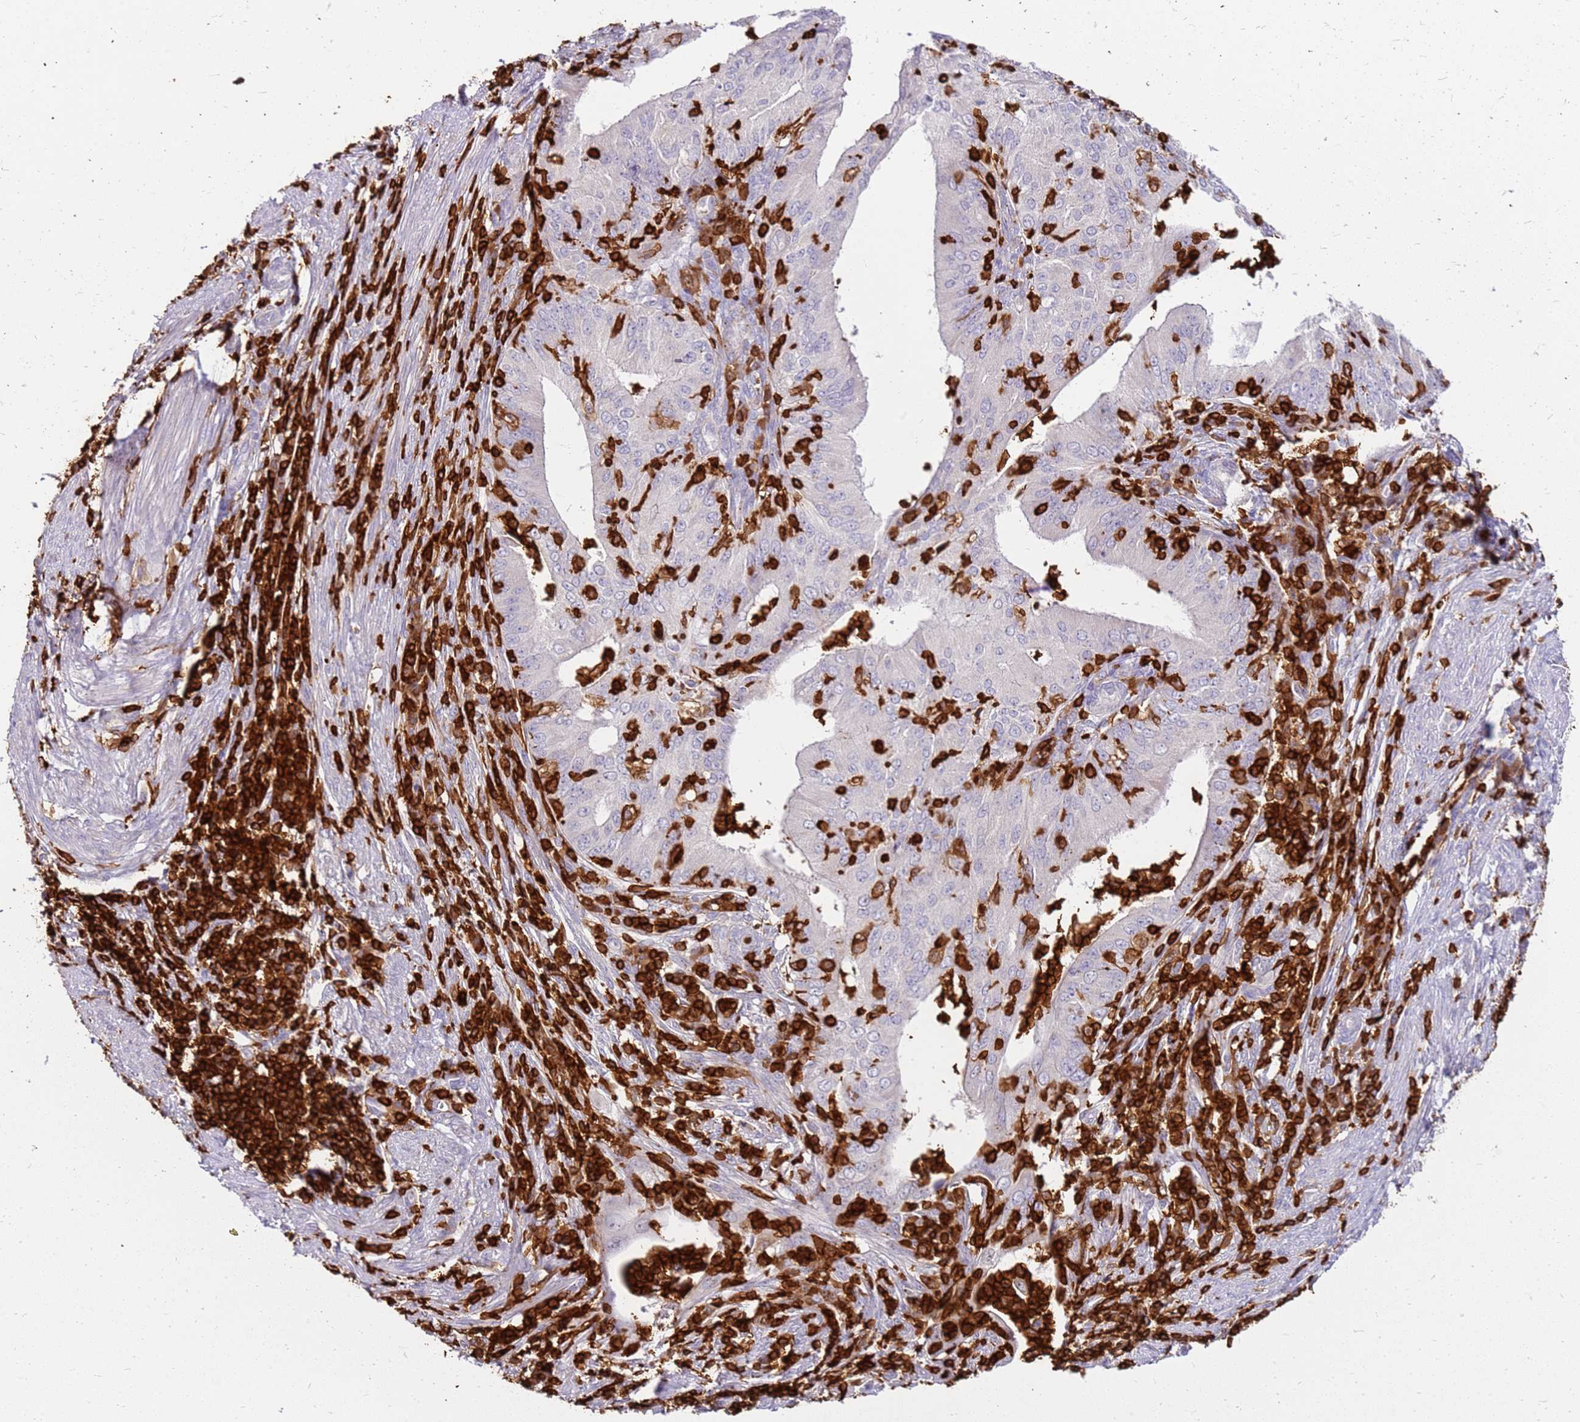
{"staining": {"intensity": "negative", "quantity": "none", "location": "none"}, "tissue": "endometrial cancer", "cell_type": "Tumor cells", "image_type": "cancer", "snomed": [{"axis": "morphology", "description": "Adenocarcinoma, NOS"}, {"axis": "topography", "description": "Endometrium"}], "caption": "High power microscopy histopathology image of an immunohistochemistry (IHC) image of endometrial adenocarcinoma, revealing no significant staining in tumor cells.", "gene": "CORO1A", "patient": {"sex": "female", "age": 50}}